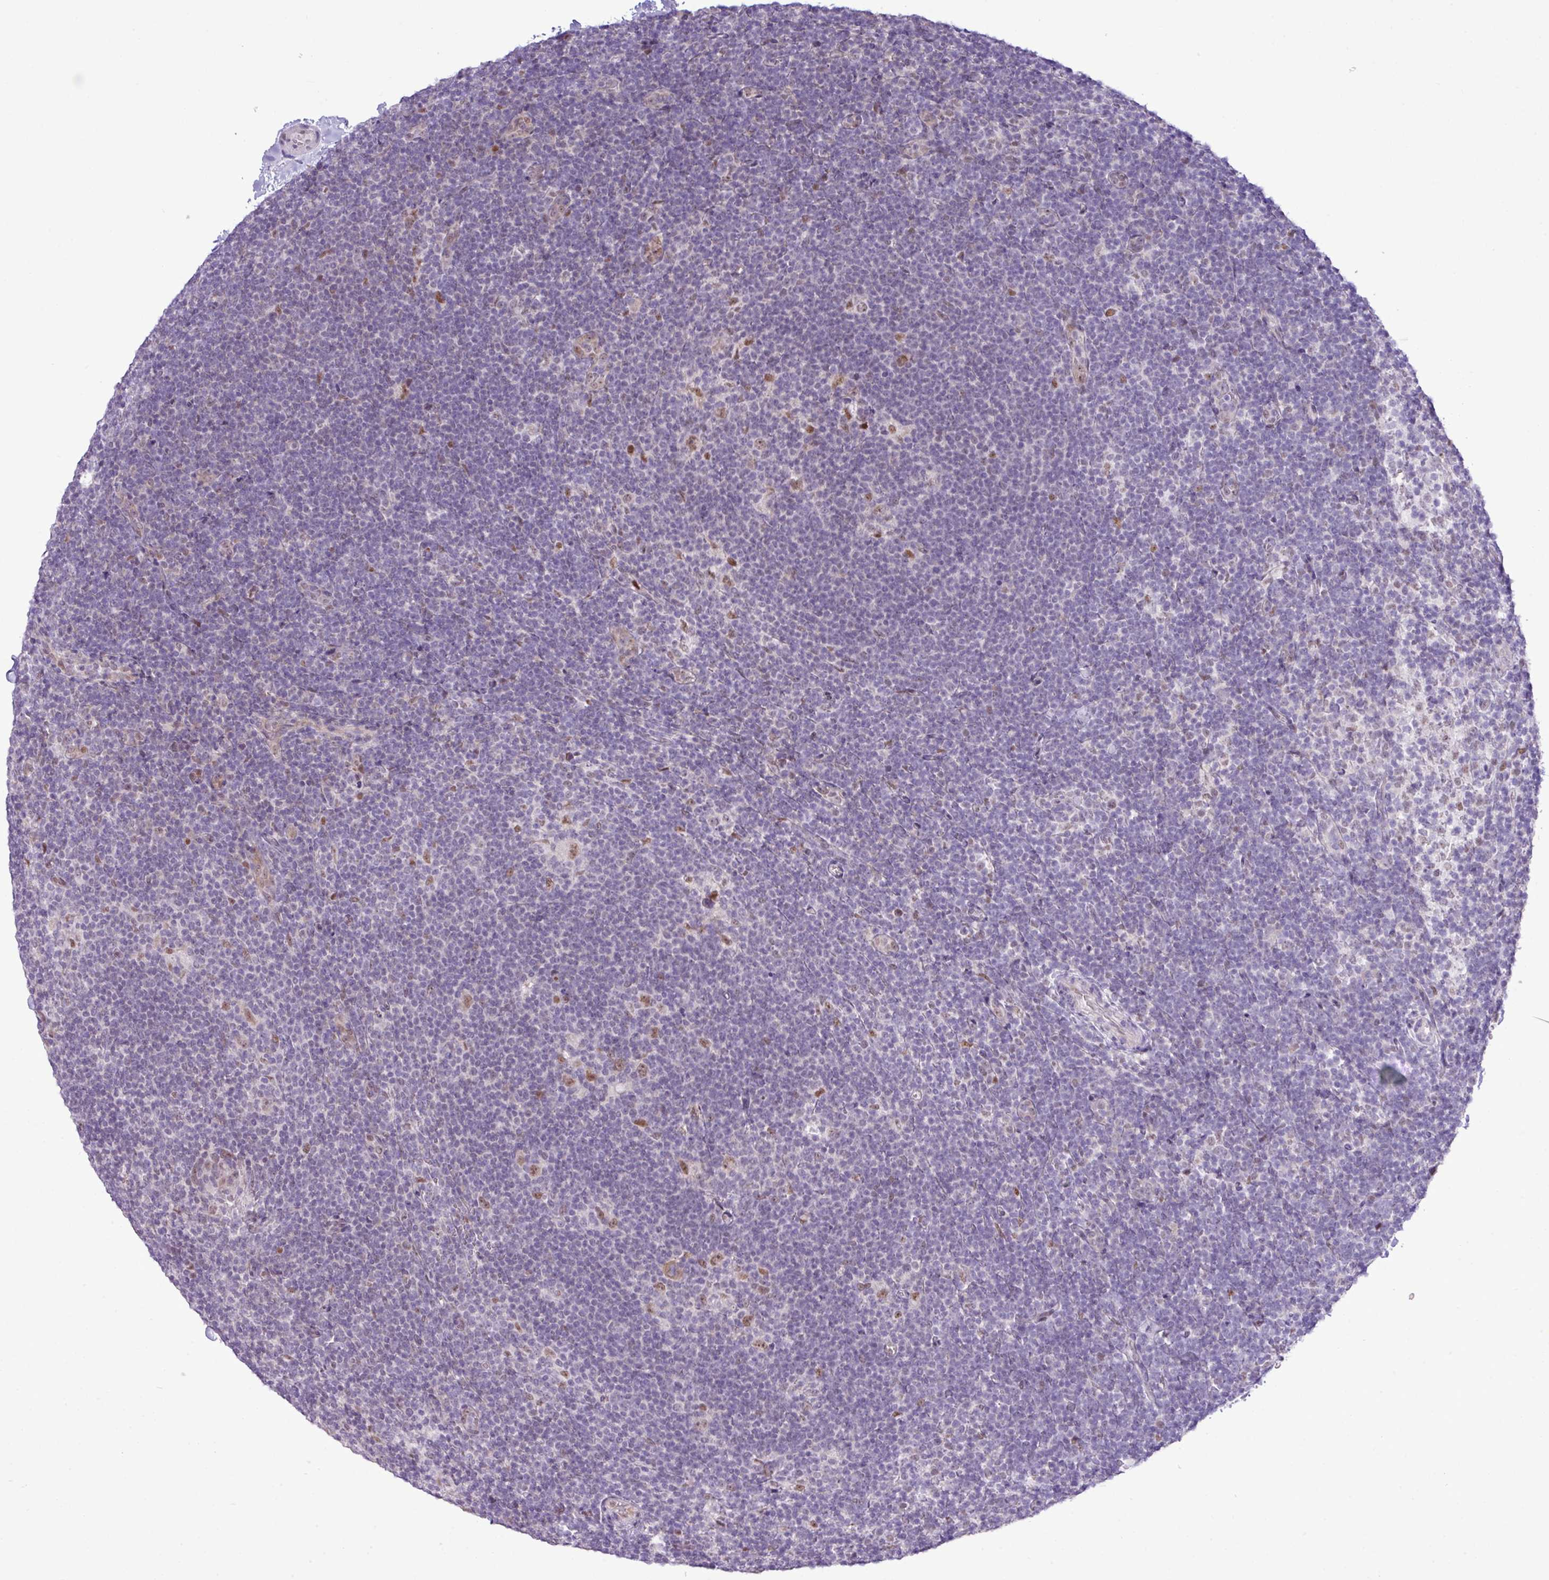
{"staining": {"intensity": "moderate", "quantity": "25%-75%", "location": "cytoplasmic/membranous,nuclear"}, "tissue": "lymphoma", "cell_type": "Tumor cells", "image_type": "cancer", "snomed": [{"axis": "morphology", "description": "Hodgkin's disease, NOS"}, {"axis": "topography", "description": "Lymph node"}], "caption": "Protein staining of Hodgkin's disease tissue exhibits moderate cytoplasmic/membranous and nuclear expression in approximately 25%-75% of tumor cells. The protein is stained brown, and the nuclei are stained in blue (DAB IHC with brightfield microscopy, high magnification).", "gene": "ELOA2", "patient": {"sex": "female", "age": 57}}